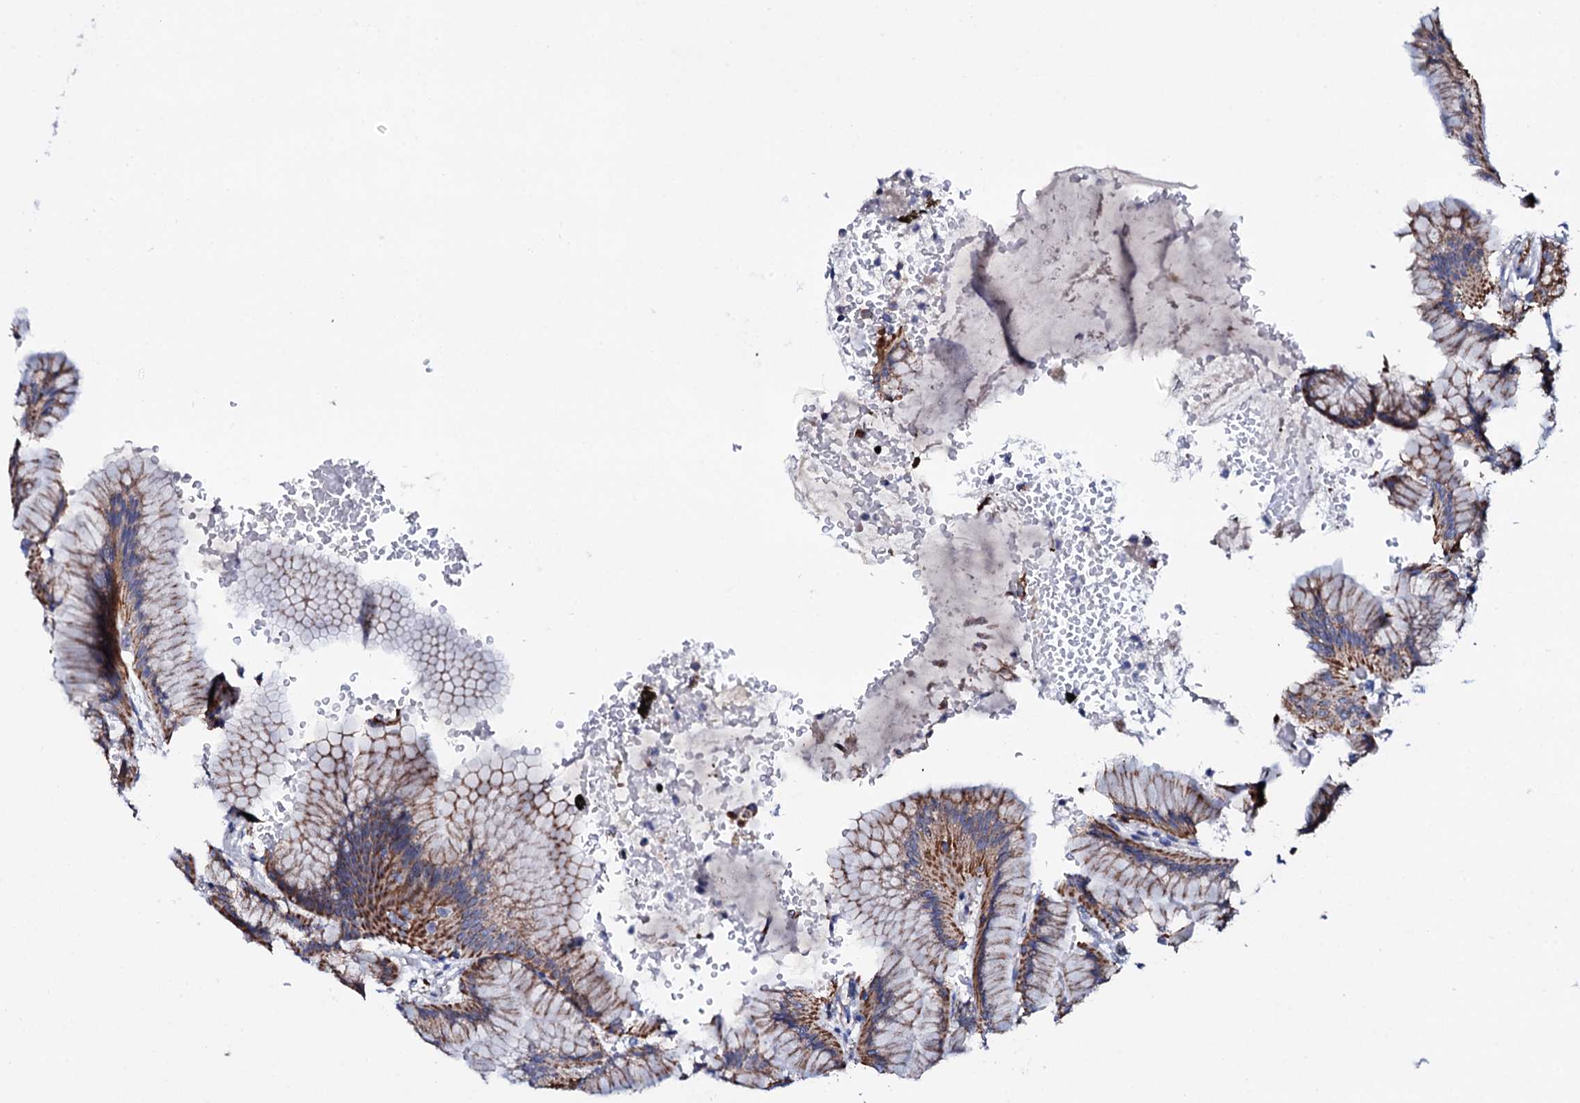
{"staining": {"intensity": "strong", "quantity": "25%-75%", "location": "cytoplasmic/membranous"}, "tissue": "stomach", "cell_type": "Glandular cells", "image_type": "normal", "snomed": [{"axis": "morphology", "description": "Normal tissue, NOS"}, {"axis": "morphology", "description": "Adenocarcinoma, NOS"}, {"axis": "morphology", "description": "Adenocarcinoma, High grade"}, {"axis": "topography", "description": "Stomach, upper"}, {"axis": "topography", "description": "Stomach"}], "caption": "An image of human stomach stained for a protein reveals strong cytoplasmic/membranous brown staining in glandular cells. The protein of interest is shown in brown color, while the nuclei are stained blue.", "gene": "TCAF2C", "patient": {"sex": "female", "age": 65}}